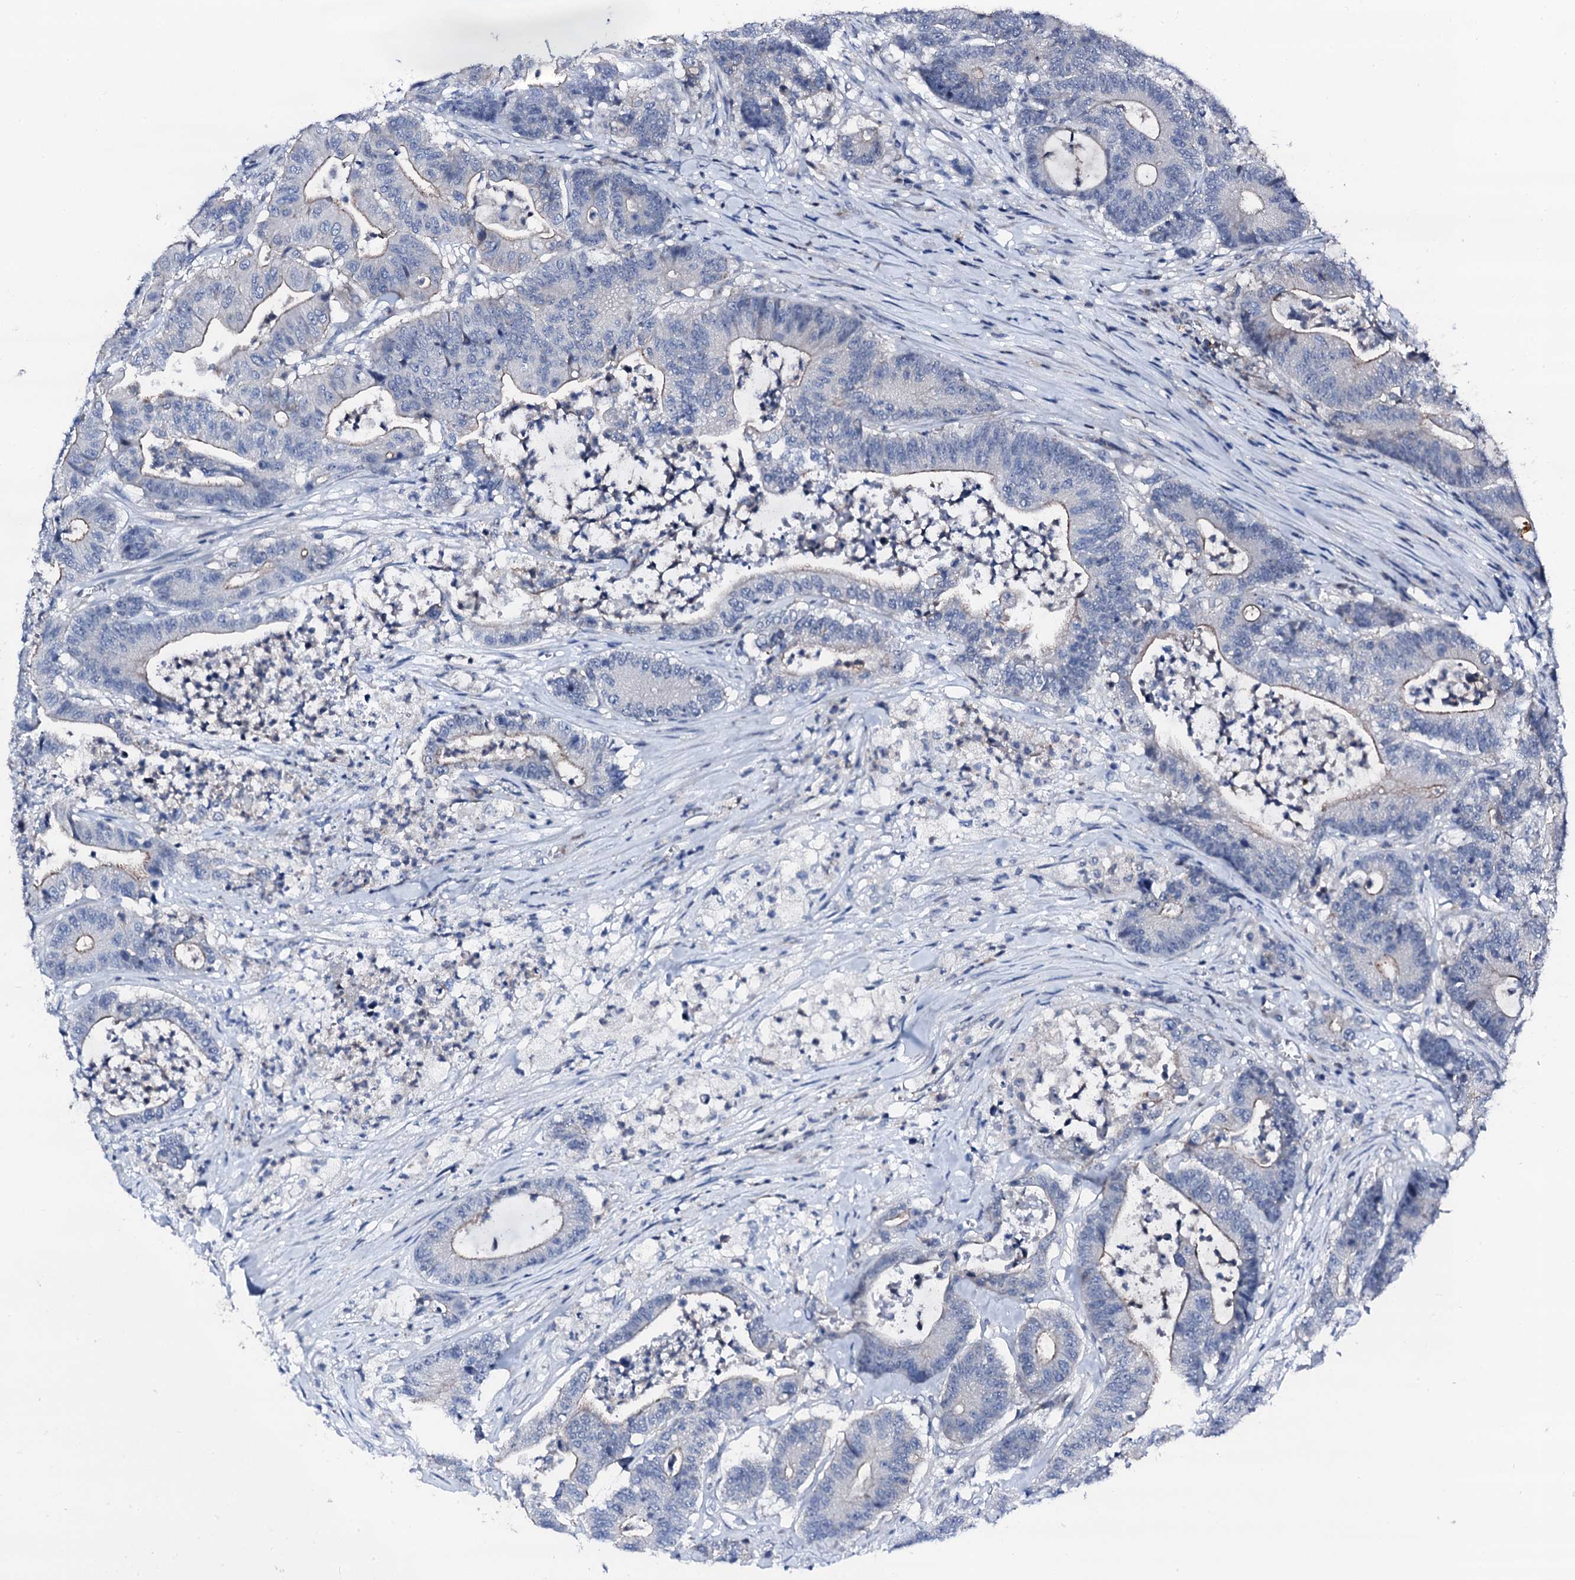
{"staining": {"intensity": "negative", "quantity": "none", "location": "none"}, "tissue": "colorectal cancer", "cell_type": "Tumor cells", "image_type": "cancer", "snomed": [{"axis": "morphology", "description": "Adenocarcinoma, NOS"}, {"axis": "topography", "description": "Colon"}], "caption": "An immunohistochemistry (IHC) micrograph of colorectal cancer (adenocarcinoma) is shown. There is no staining in tumor cells of colorectal cancer (adenocarcinoma).", "gene": "TRAFD1", "patient": {"sex": "female", "age": 84}}